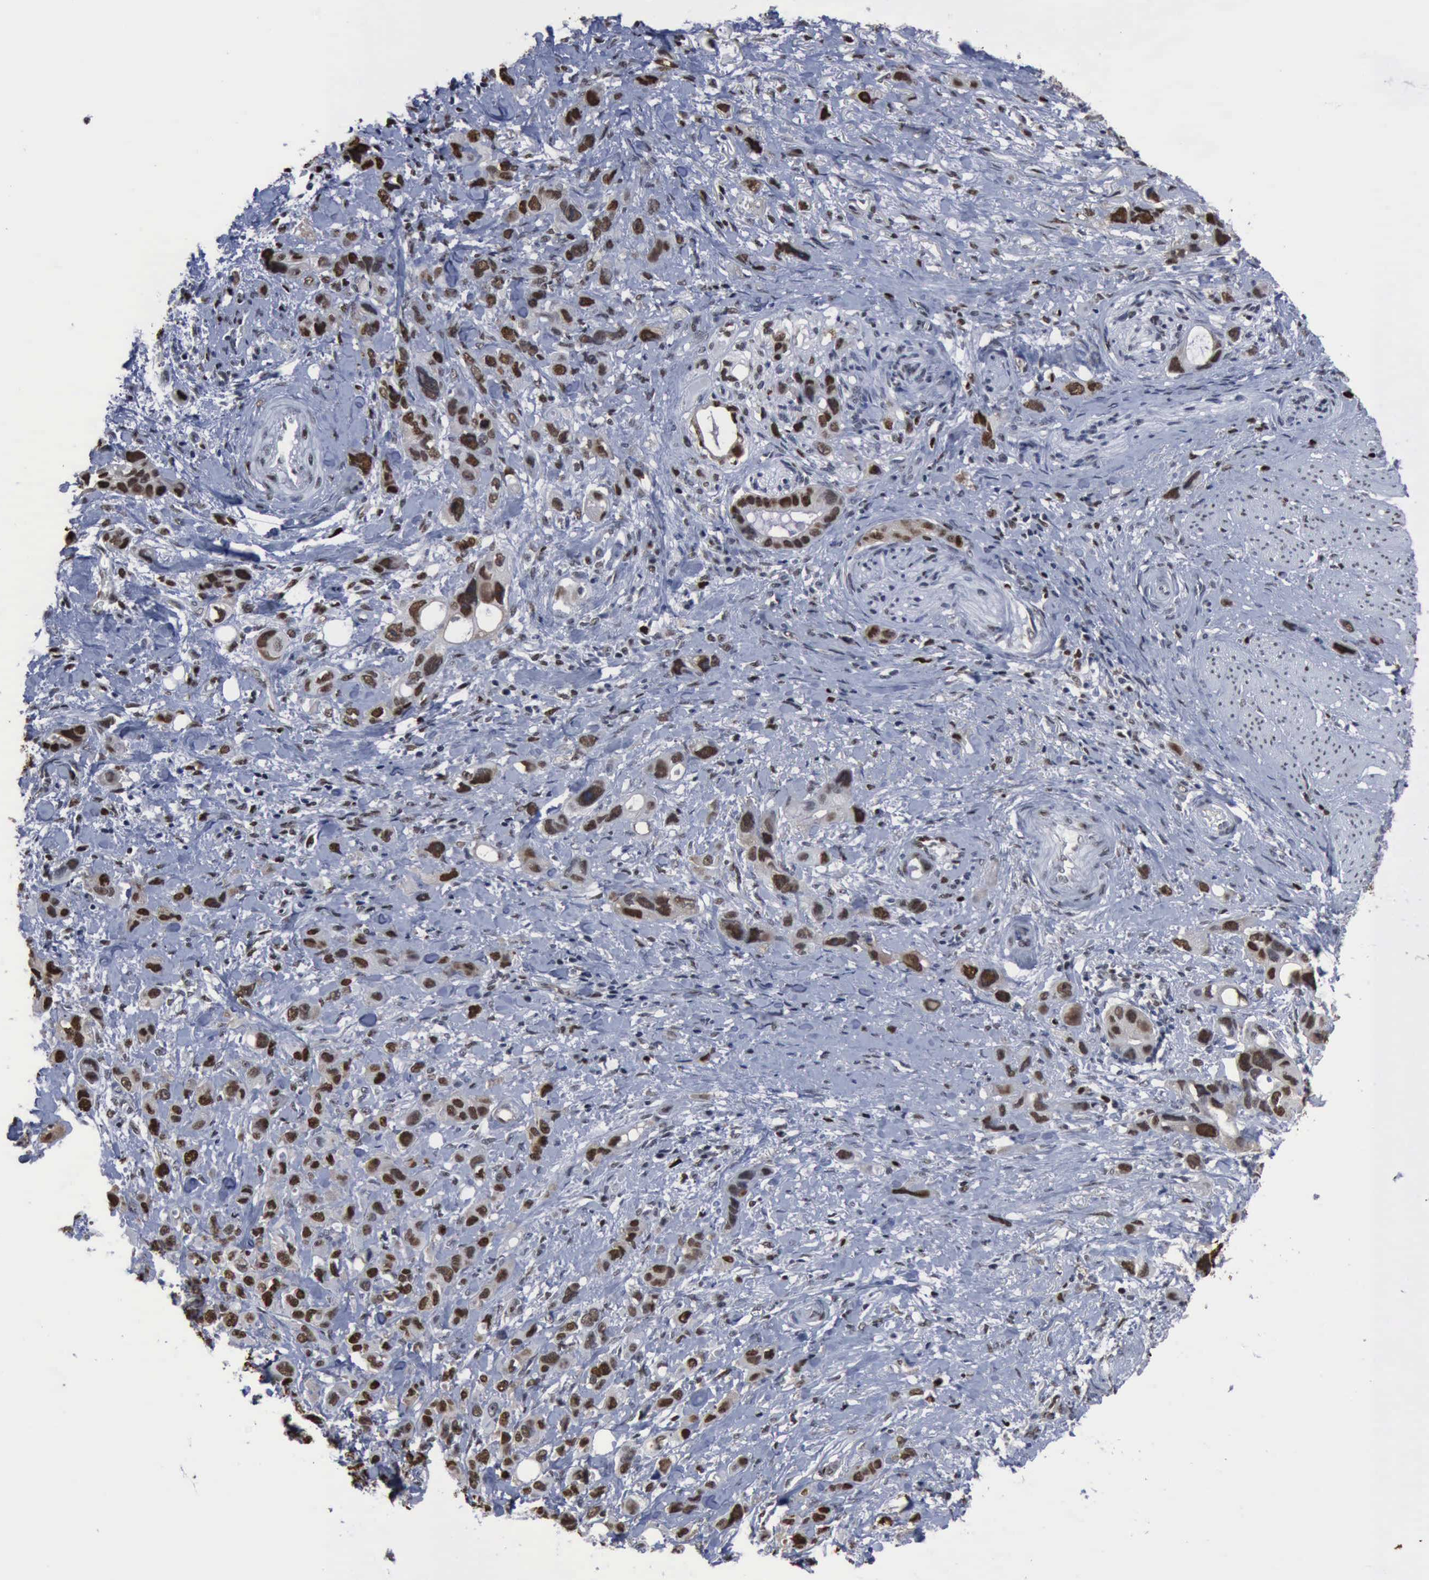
{"staining": {"intensity": "moderate", "quantity": ">75%", "location": "nuclear"}, "tissue": "stomach cancer", "cell_type": "Tumor cells", "image_type": "cancer", "snomed": [{"axis": "morphology", "description": "Adenocarcinoma, NOS"}, {"axis": "topography", "description": "Stomach, upper"}], "caption": "A brown stain labels moderate nuclear positivity of a protein in stomach cancer (adenocarcinoma) tumor cells.", "gene": "PCNA", "patient": {"sex": "male", "age": 47}}